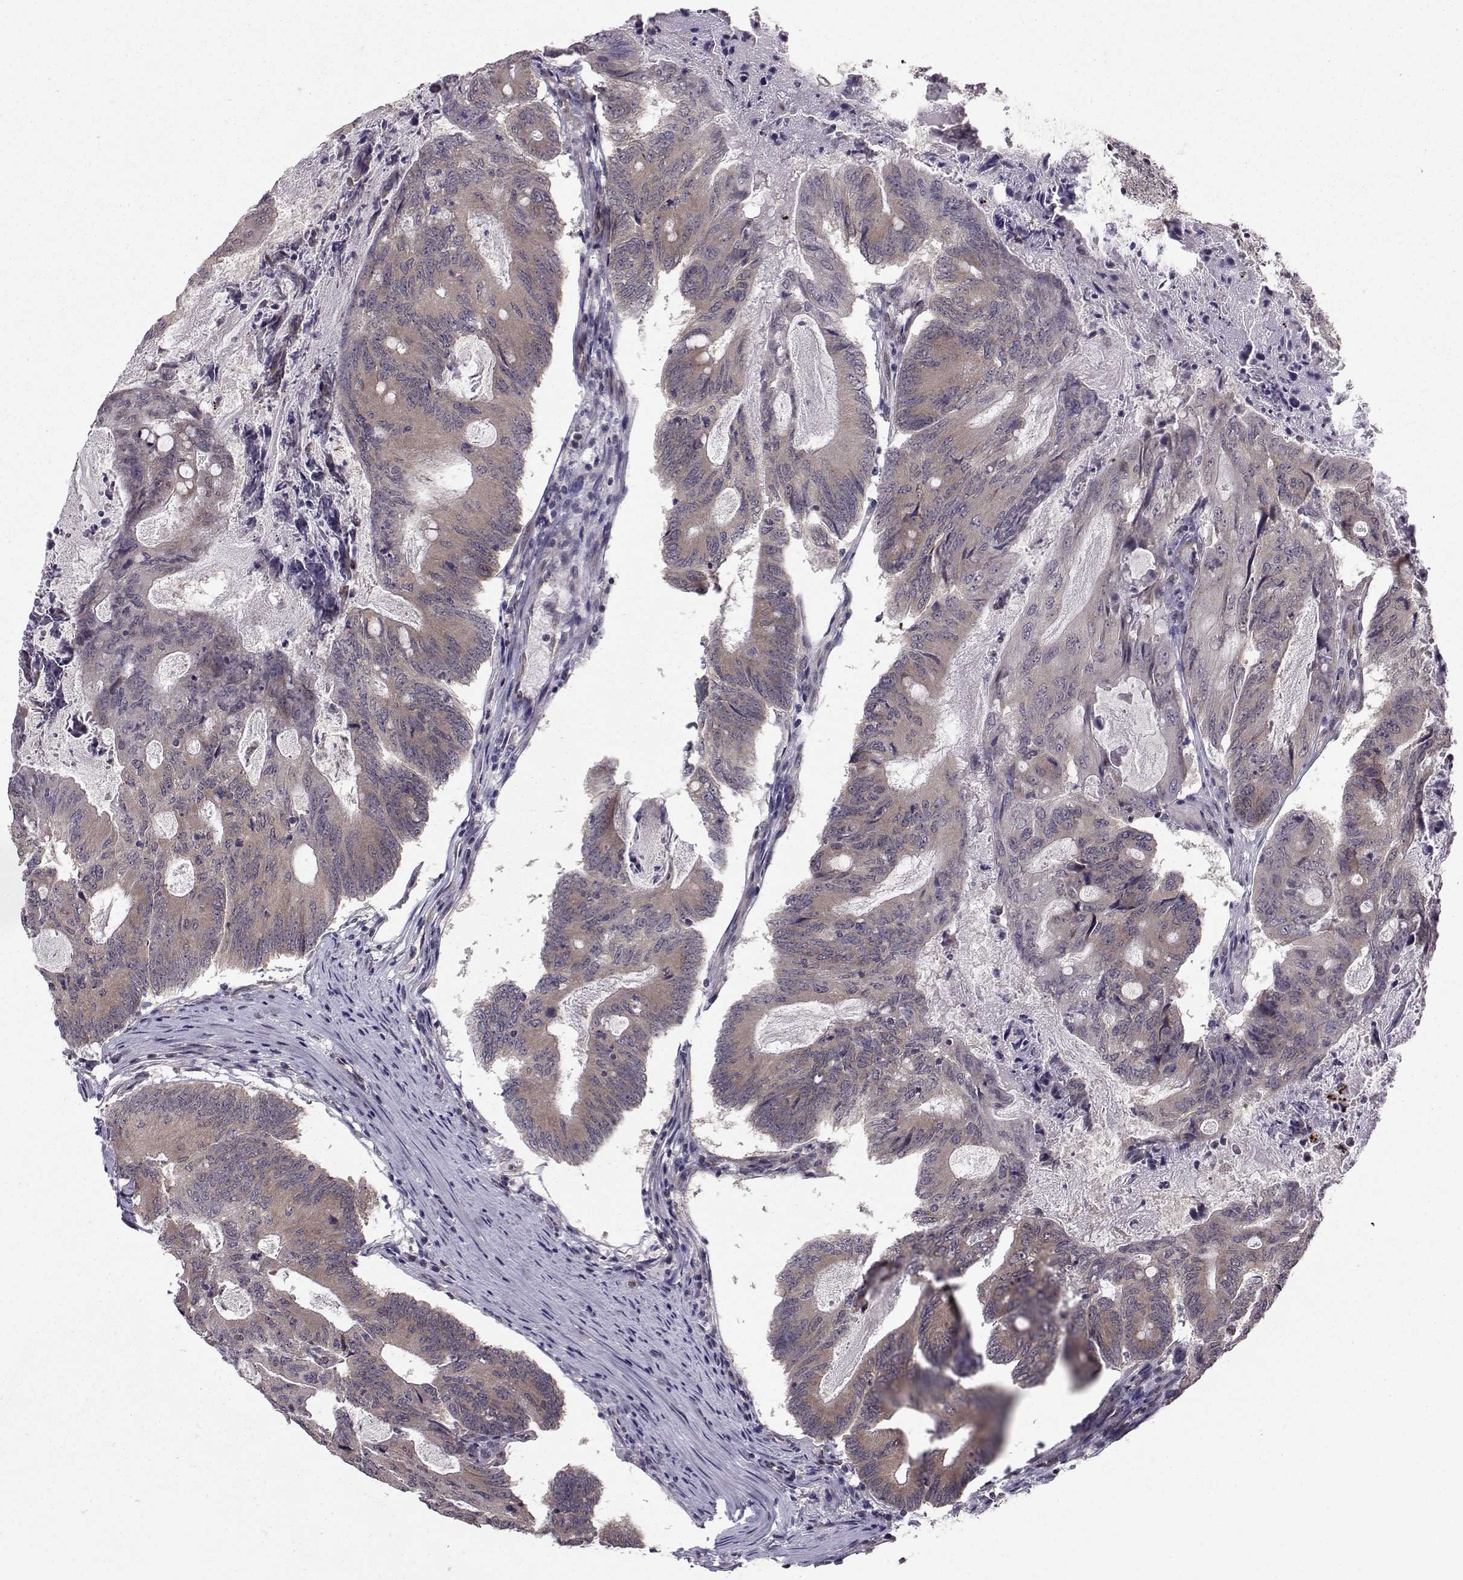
{"staining": {"intensity": "weak", "quantity": ">75%", "location": "cytoplasmic/membranous"}, "tissue": "colorectal cancer", "cell_type": "Tumor cells", "image_type": "cancer", "snomed": [{"axis": "morphology", "description": "Adenocarcinoma, NOS"}, {"axis": "topography", "description": "Colon"}], "caption": "Immunohistochemical staining of human colorectal cancer displays weak cytoplasmic/membranous protein positivity in about >75% of tumor cells.", "gene": "PKN2", "patient": {"sex": "female", "age": 70}}